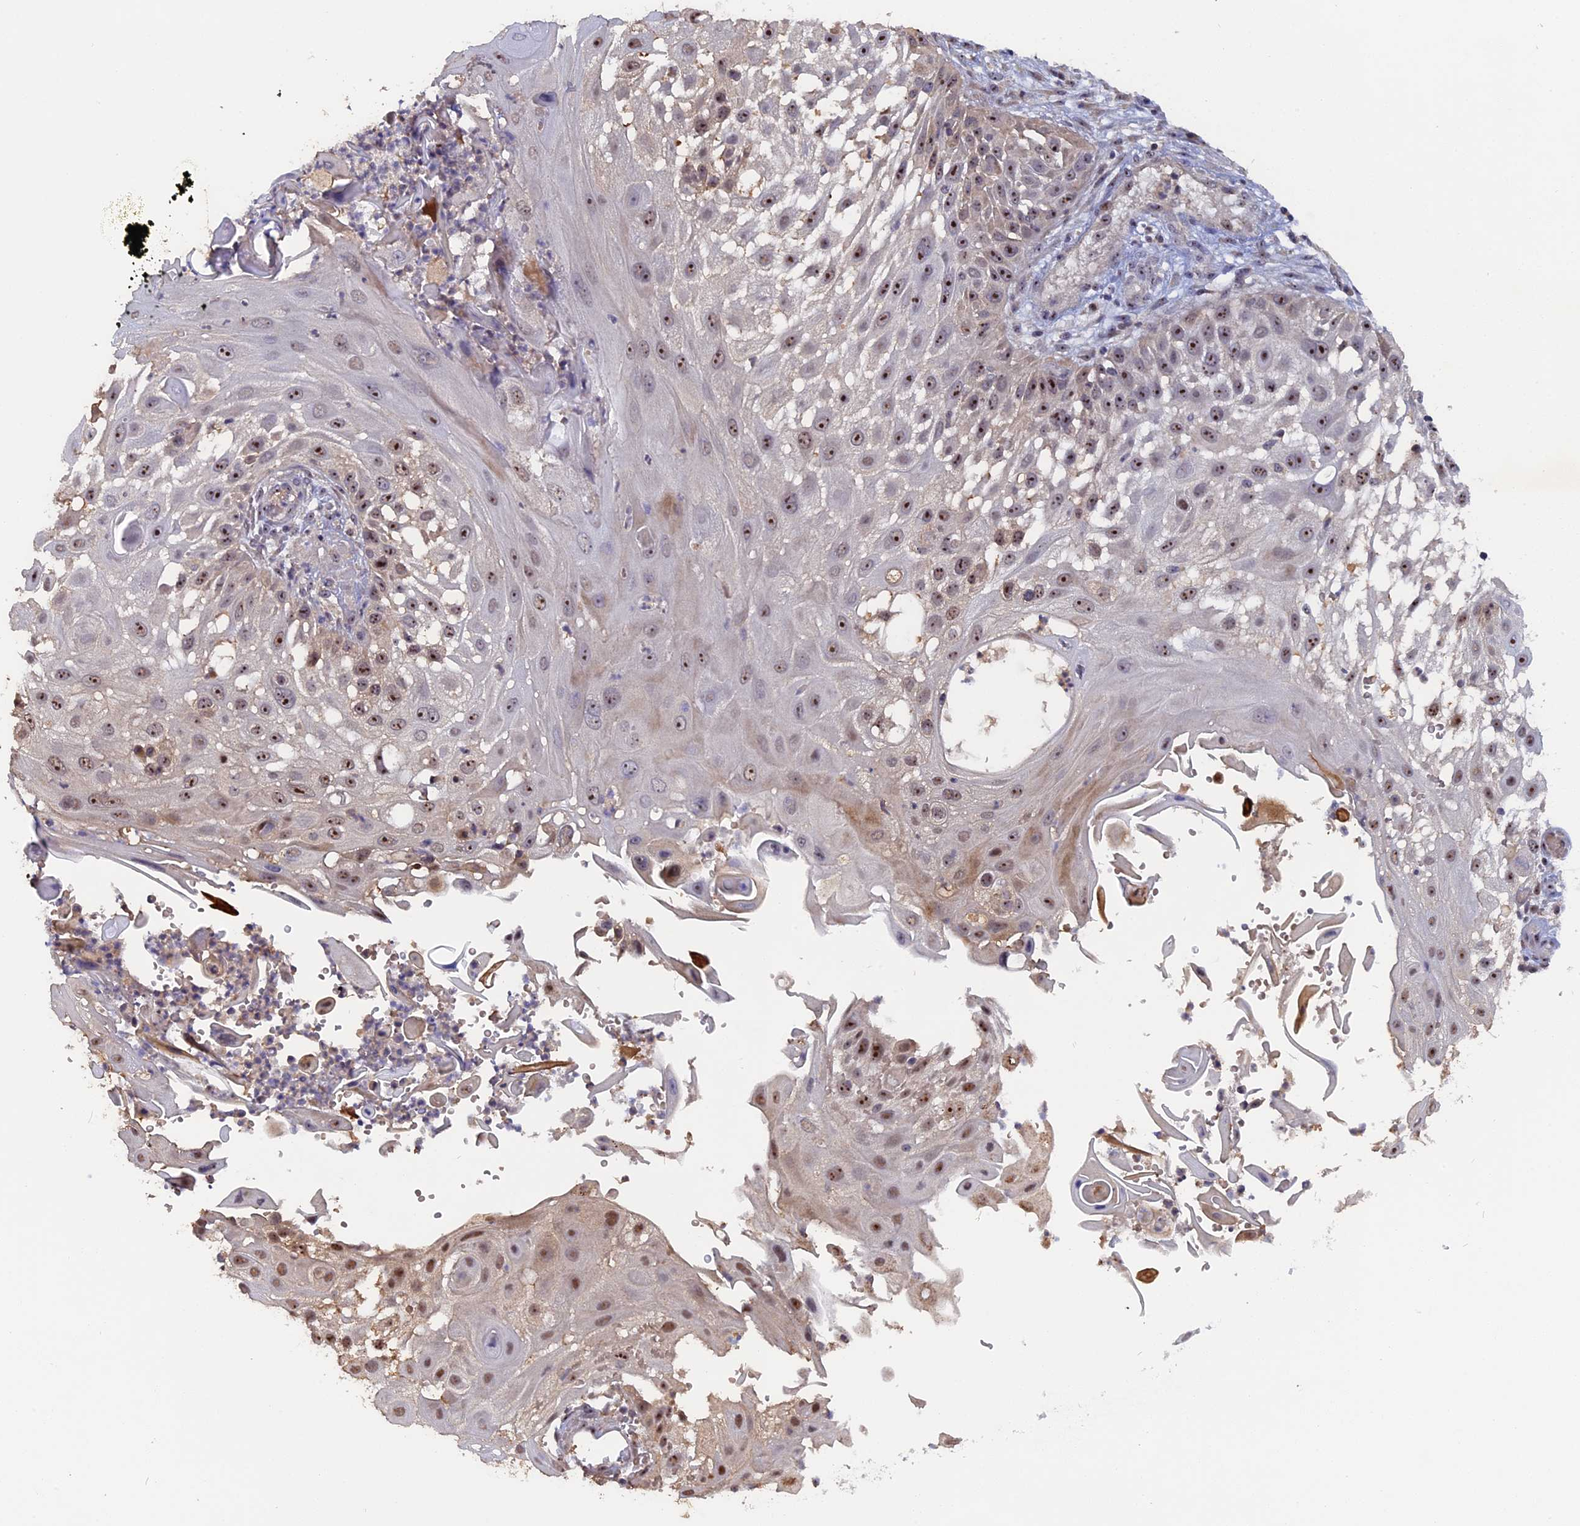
{"staining": {"intensity": "moderate", "quantity": ">75%", "location": "nuclear"}, "tissue": "skin cancer", "cell_type": "Tumor cells", "image_type": "cancer", "snomed": [{"axis": "morphology", "description": "Squamous cell carcinoma, NOS"}, {"axis": "topography", "description": "Skin"}], "caption": "Immunohistochemical staining of human squamous cell carcinoma (skin) shows moderate nuclear protein staining in approximately >75% of tumor cells.", "gene": "FAM98C", "patient": {"sex": "female", "age": 44}}